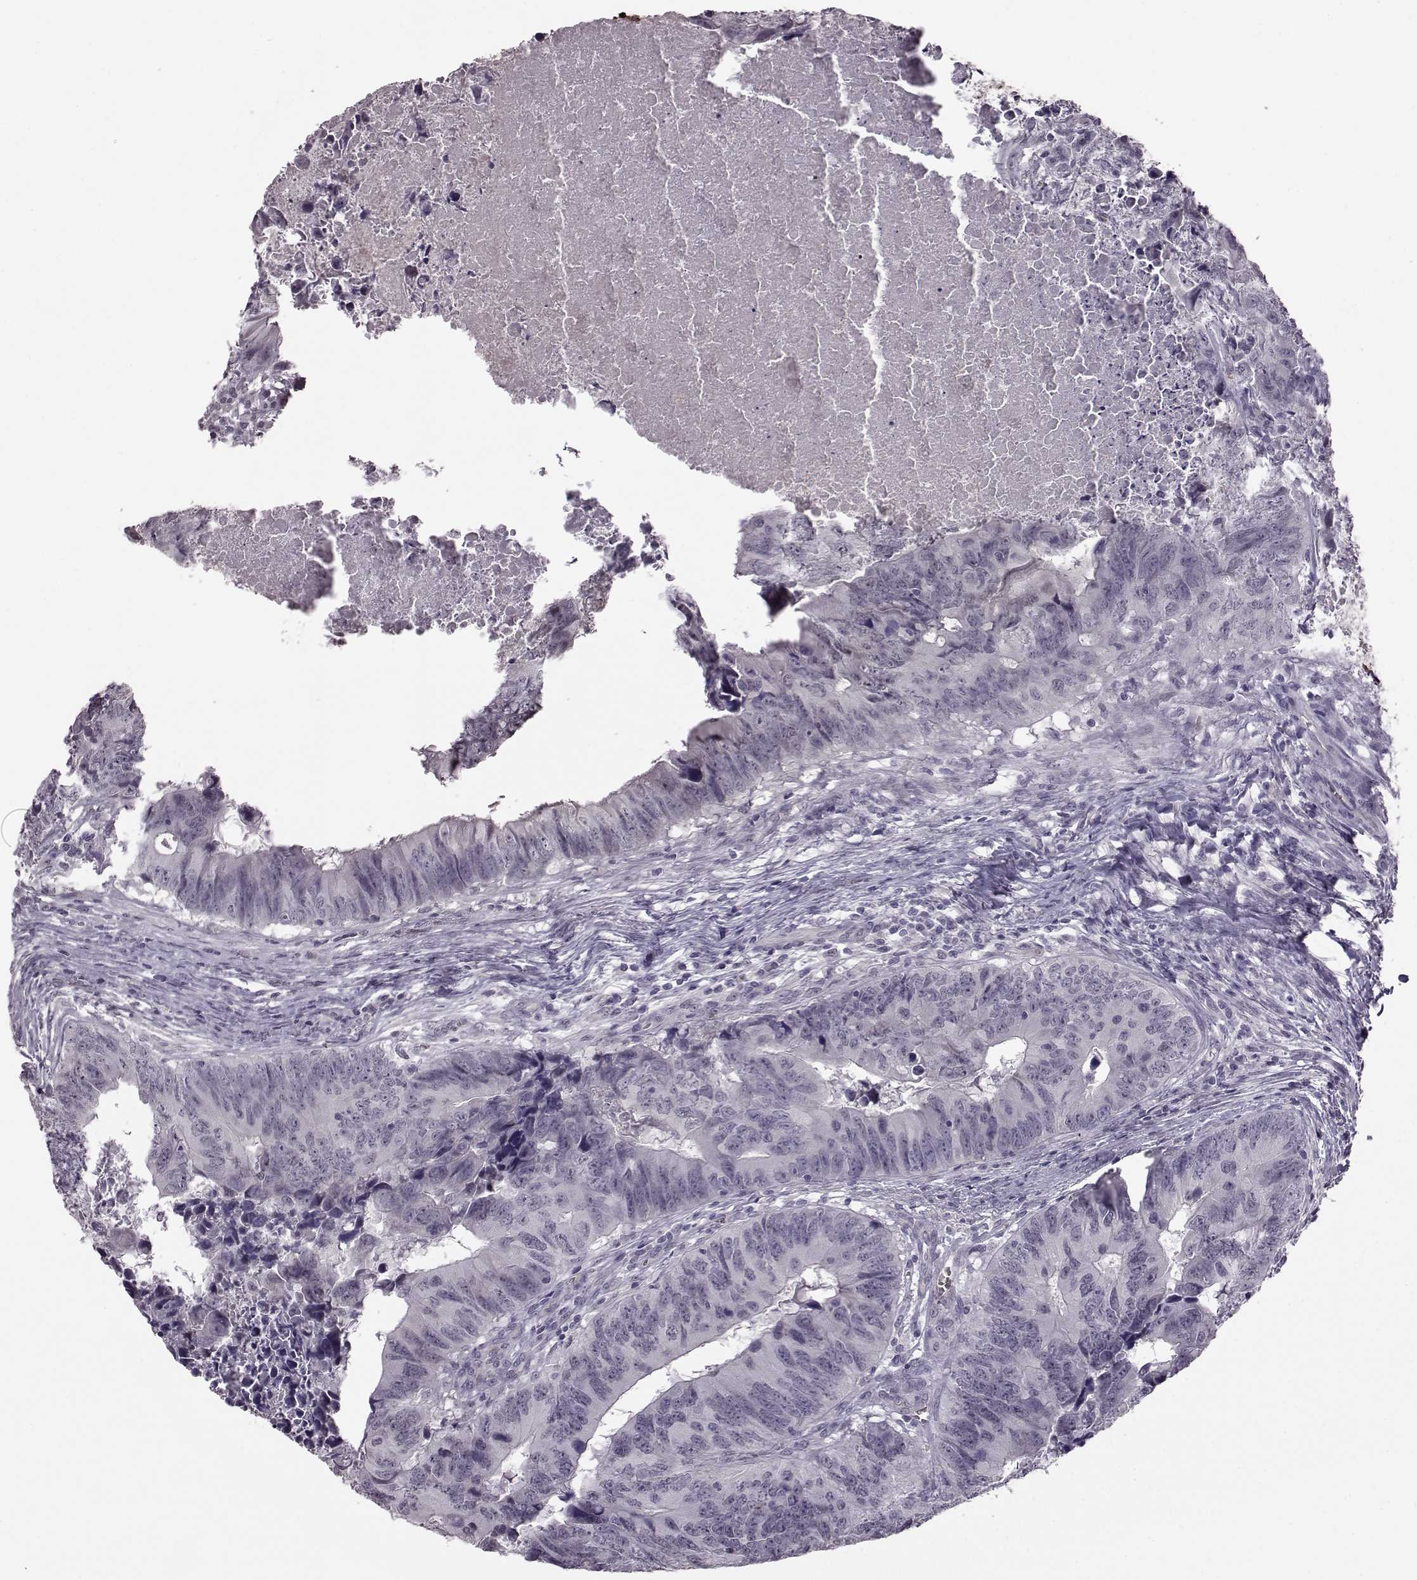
{"staining": {"intensity": "negative", "quantity": "none", "location": "none"}, "tissue": "colorectal cancer", "cell_type": "Tumor cells", "image_type": "cancer", "snomed": [{"axis": "morphology", "description": "Adenocarcinoma, NOS"}, {"axis": "topography", "description": "Colon"}], "caption": "The photomicrograph exhibits no staining of tumor cells in colorectal cancer (adenocarcinoma).", "gene": "PROP1", "patient": {"sex": "female", "age": 82}}